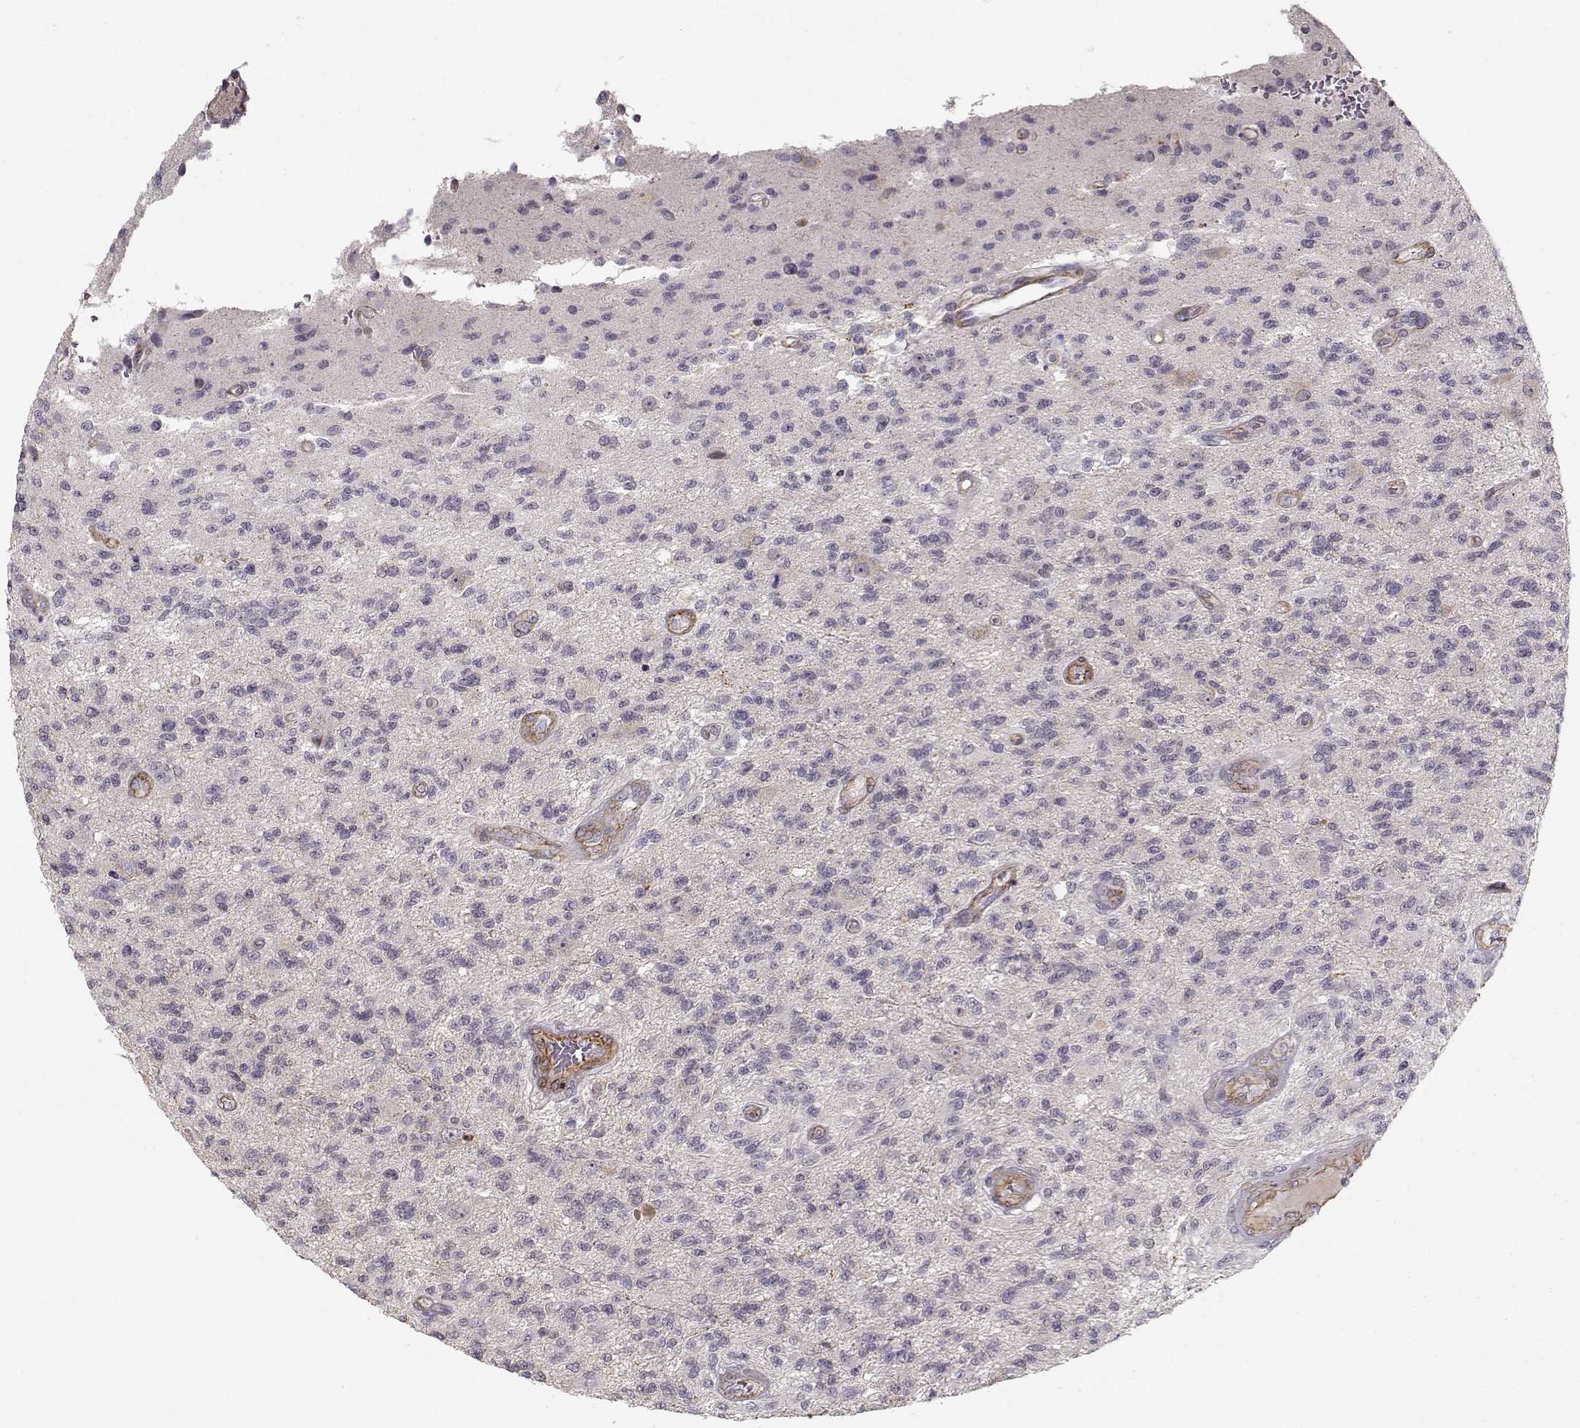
{"staining": {"intensity": "negative", "quantity": "none", "location": "none"}, "tissue": "glioma", "cell_type": "Tumor cells", "image_type": "cancer", "snomed": [{"axis": "morphology", "description": "Glioma, malignant, High grade"}, {"axis": "topography", "description": "Brain"}], "caption": "The photomicrograph displays no staining of tumor cells in glioma. Nuclei are stained in blue.", "gene": "RGS9BP", "patient": {"sex": "male", "age": 56}}